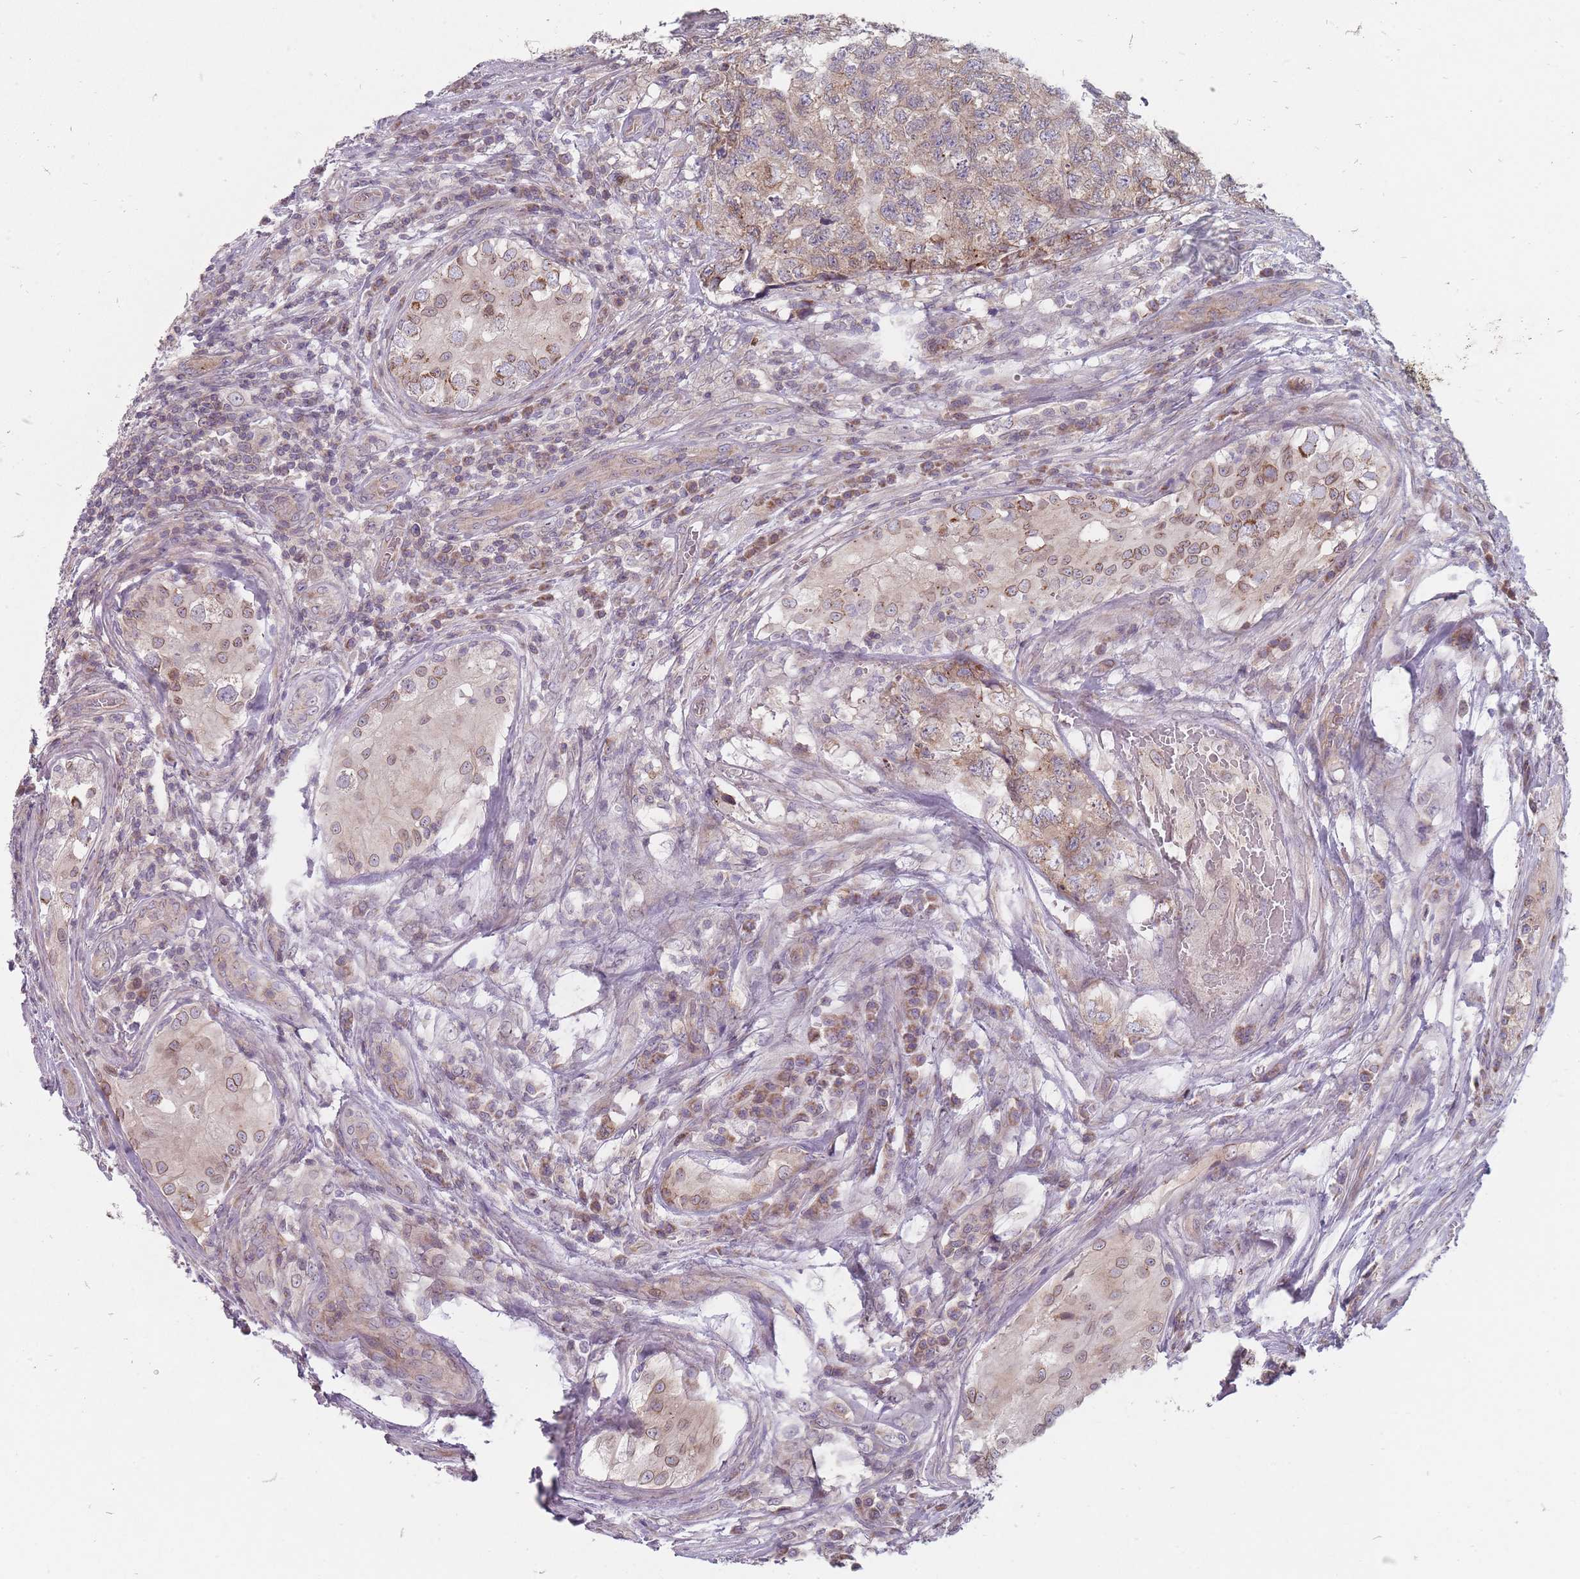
{"staining": {"intensity": "weak", "quantity": ">75%", "location": "cytoplasmic/membranous"}, "tissue": "testis cancer", "cell_type": "Tumor cells", "image_type": "cancer", "snomed": [{"axis": "morphology", "description": "Carcinoma, Embryonal, NOS"}, {"axis": "topography", "description": "Testis"}], "caption": "A photomicrograph showing weak cytoplasmic/membranous expression in approximately >75% of tumor cells in embryonal carcinoma (testis), as visualized by brown immunohistochemical staining.", "gene": "PCDH12", "patient": {"sex": "male", "age": 31}}